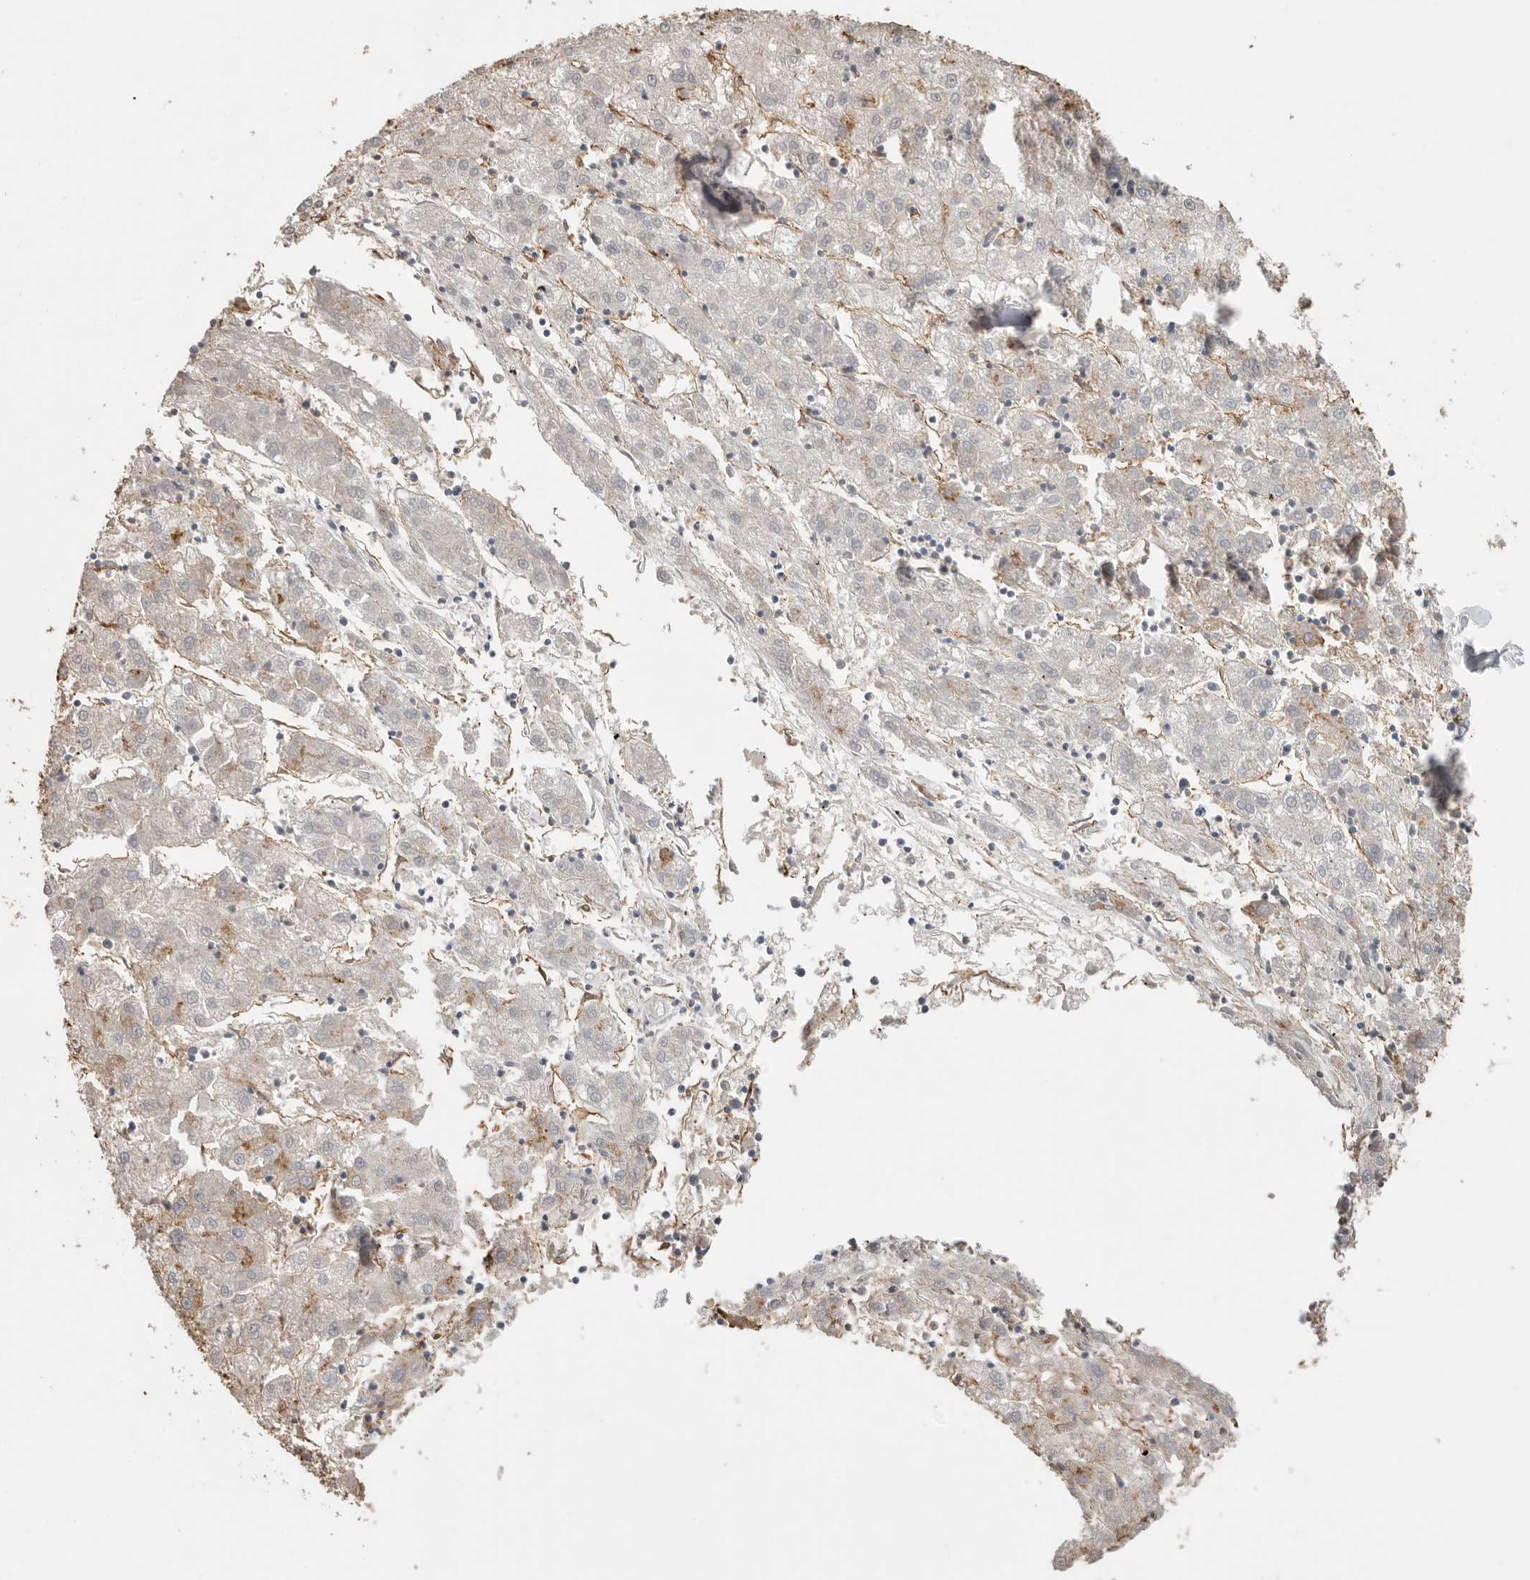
{"staining": {"intensity": "negative", "quantity": "none", "location": "none"}, "tissue": "liver cancer", "cell_type": "Tumor cells", "image_type": "cancer", "snomed": [{"axis": "morphology", "description": "Carcinoma, Hepatocellular, NOS"}, {"axis": "topography", "description": "Liver"}], "caption": "There is no significant expression in tumor cells of liver cancer (hepatocellular carcinoma).", "gene": "IL27", "patient": {"sex": "male", "age": 72}}